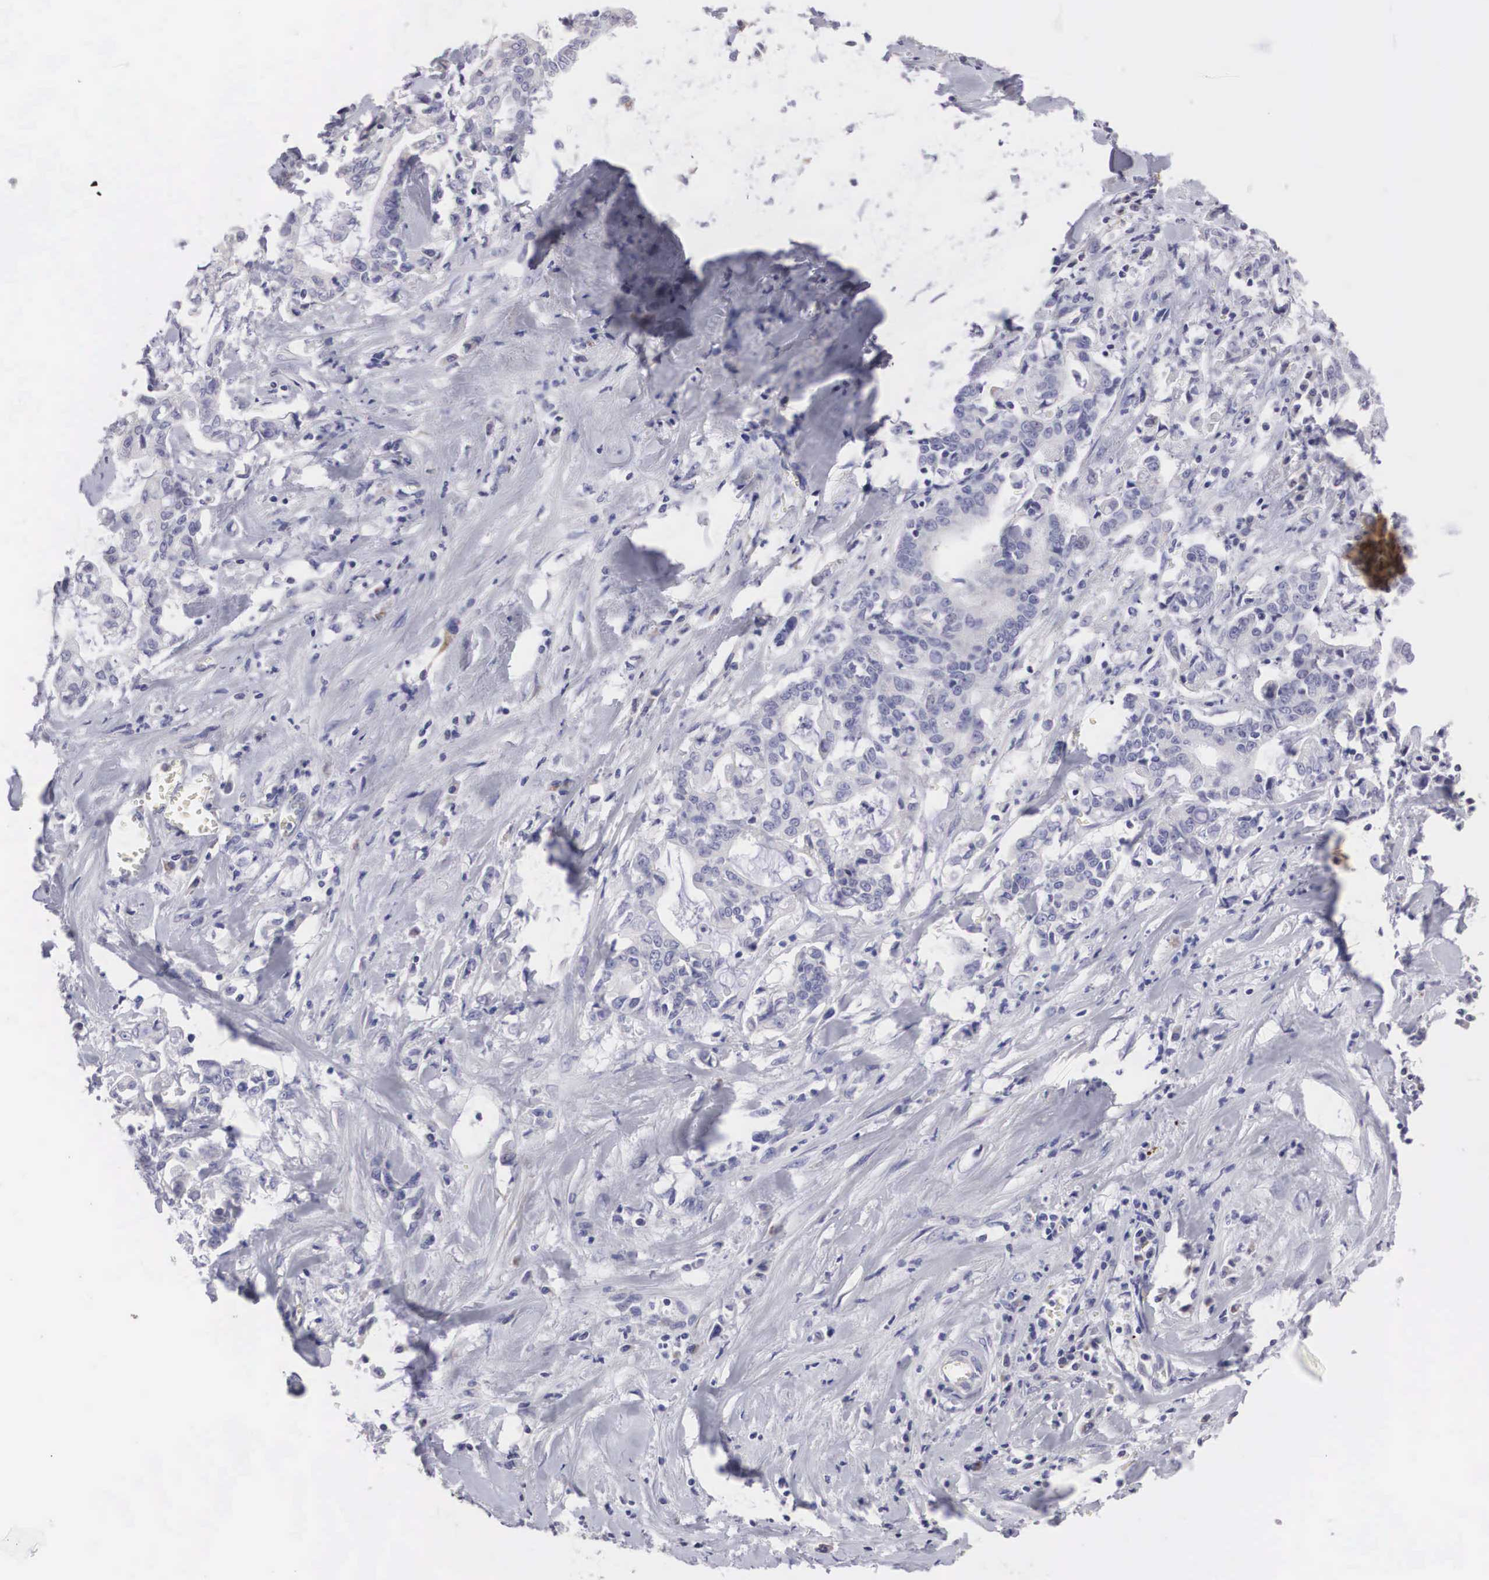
{"staining": {"intensity": "negative", "quantity": "none", "location": "none"}, "tissue": "liver cancer", "cell_type": "Tumor cells", "image_type": "cancer", "snomed": [{"axis": "morphology", "description": "Cholangiocarcinoma"}, {"axis": "topography", "description": "Liver"}], "caption": "High power microscopy histopathology image of an immunohistochemistry micrograph of liver cancer (cholangiocarcinoma), revealing no significant positivity in tumor cells.", "gene": "ARMCX3", "patient": {"sex": "male", "age": 57}}